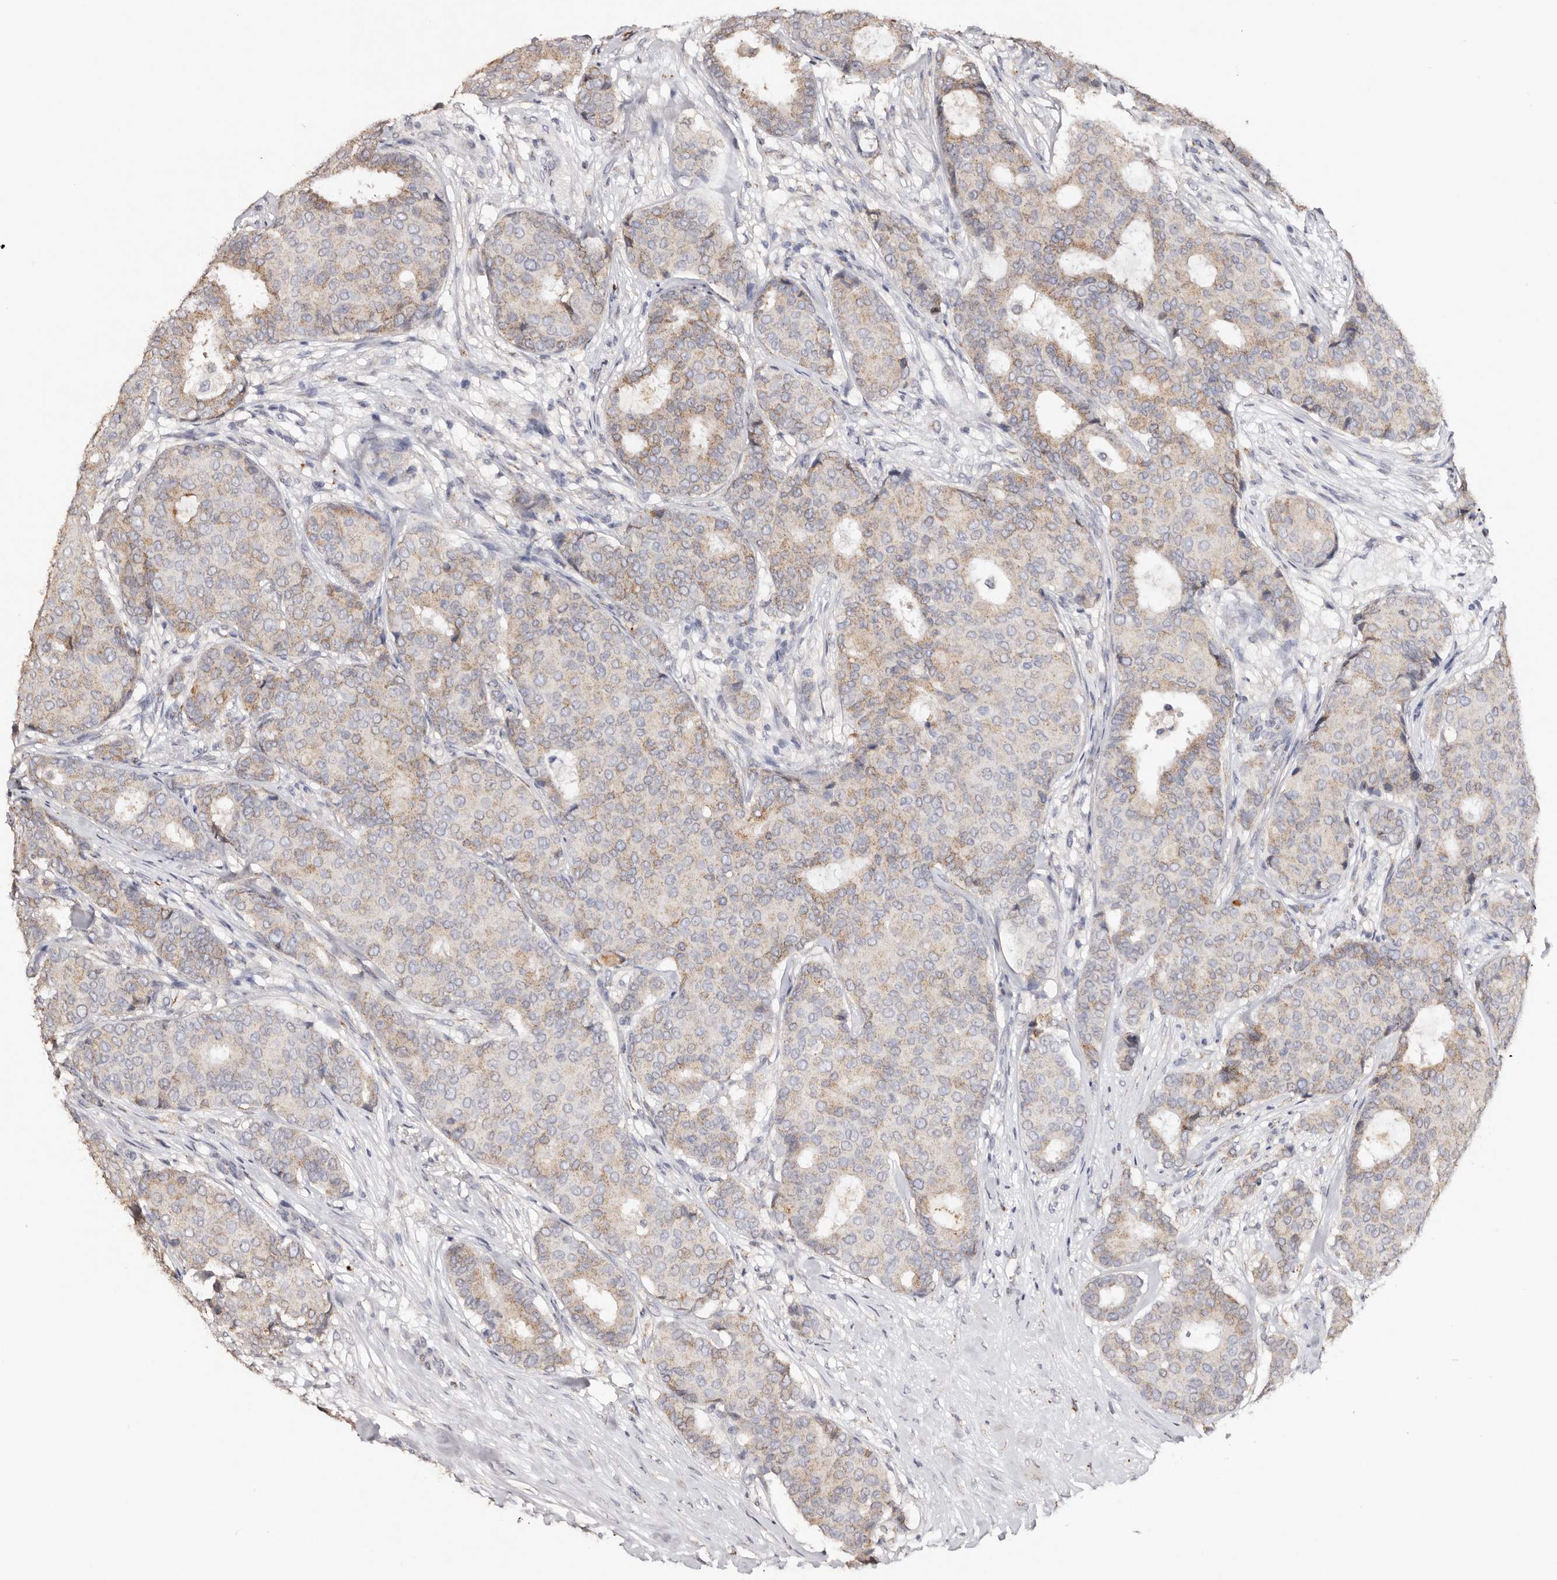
{"staining": {"intensity": "weak", "quantity": "25%-75%", "location": "cytoplasmic/membranous"}, "tissue": "breast cancer", "cell_type": "Tumor cells", "image_type": "cancer", "snomed": [{"axis": "morphology", "description": "Duct carcinoma"}, {"axis": "topography", "description": "Breast"}], "caption": "The photomicrograph exhibits immunohistochemical staining of breast invasive ductal carcinoma. There is weak cytoplasmic/membranous staining is seen in about 25%-75% of tumor cells.", "gene": "LGALS7B", "patient": {"sex": "female", "age": 75}}